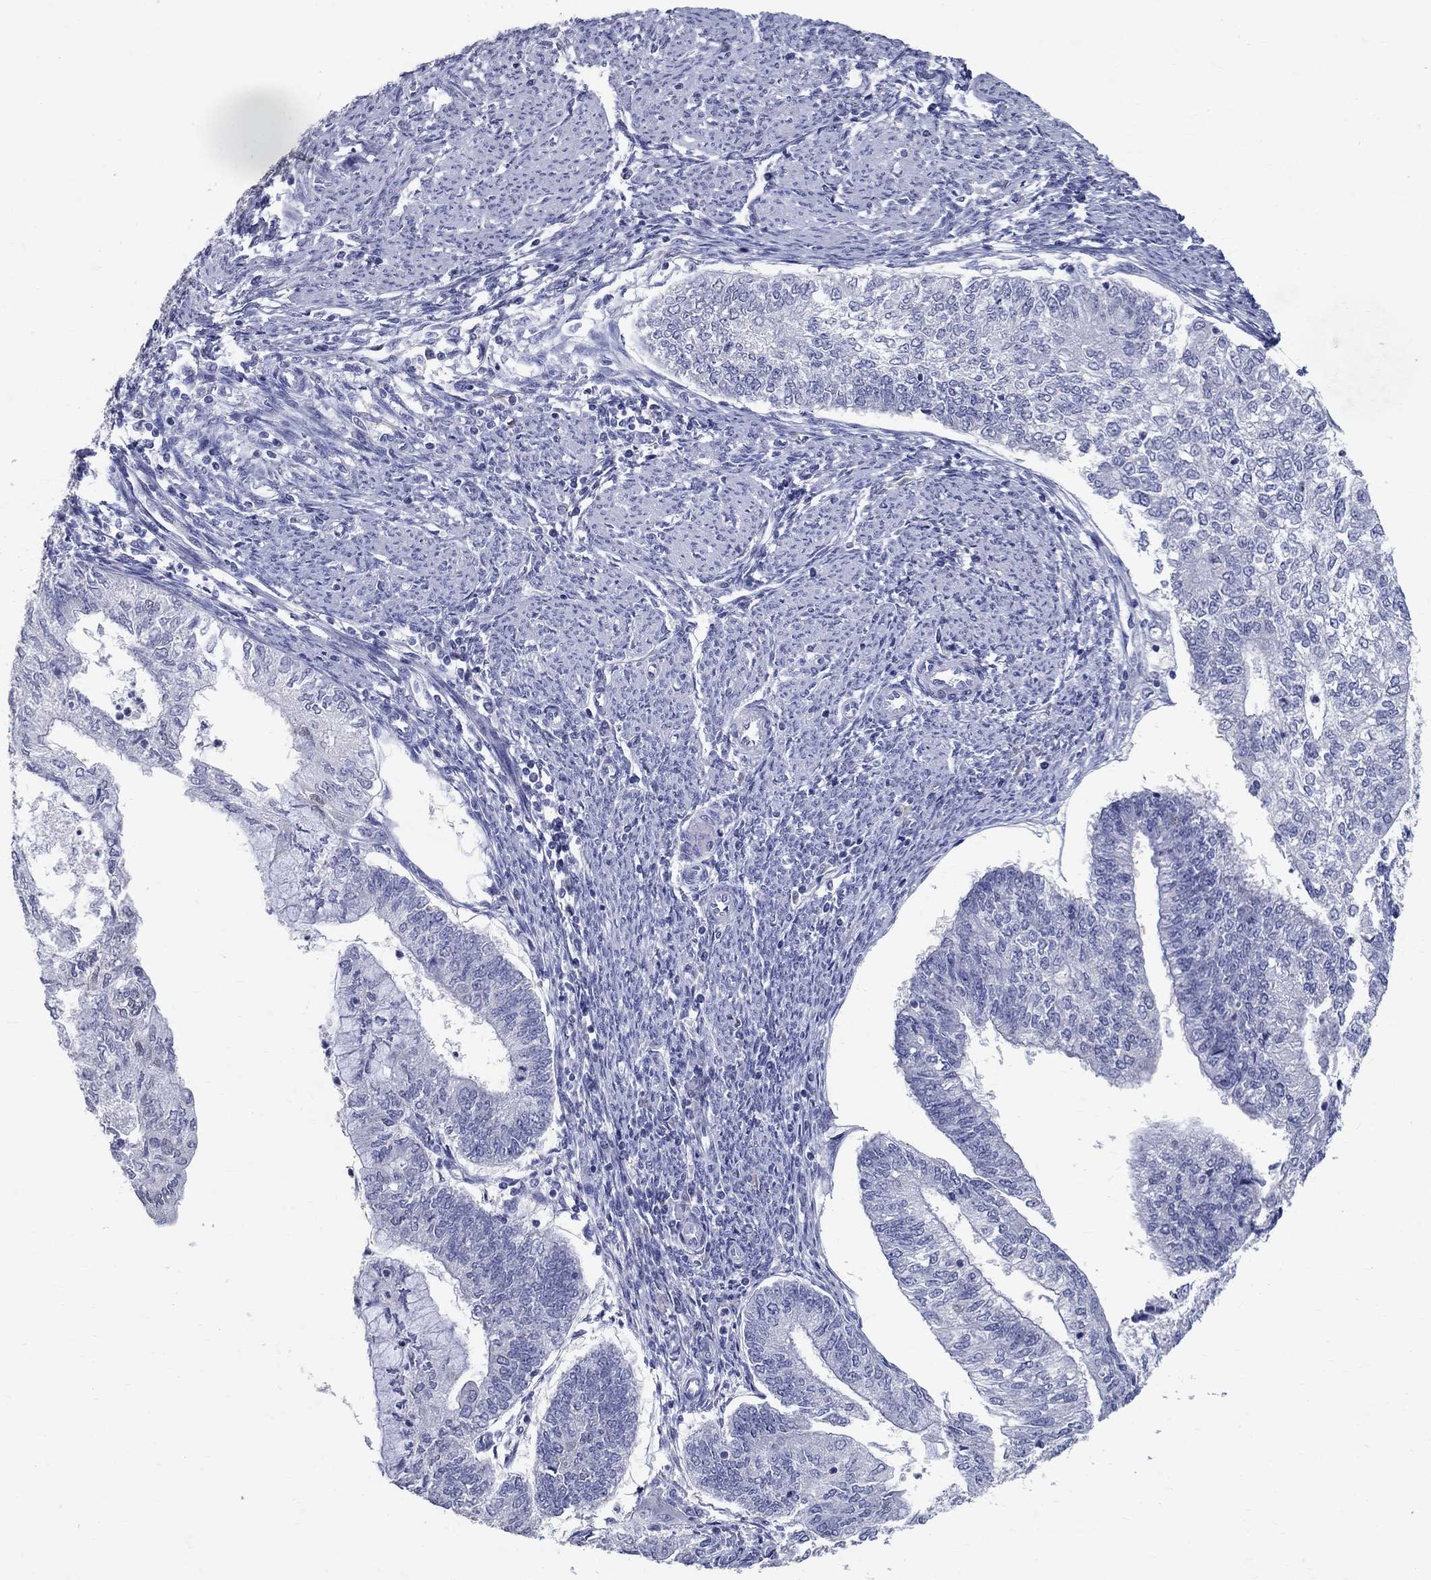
{"staining": {"intensity": "negative", "quantity": "none", "location": "none"}, "tissue": "endometrial cancer", "cell_type": "Tumor cells", "image_type": "cancer", "snomed": [{"axis": "morphology", "description": "Adenocarcinoma, NOS"}, {"axis": "topography", "description": "Endometrium"}], "caption": "Immunohistochemistry (IHC) of human endometrial cancer (adenocarcinoma) exhibits no expression in tumor cells.", "gene": "SOX2", "patient": {"sex": "female", "age": 59}}